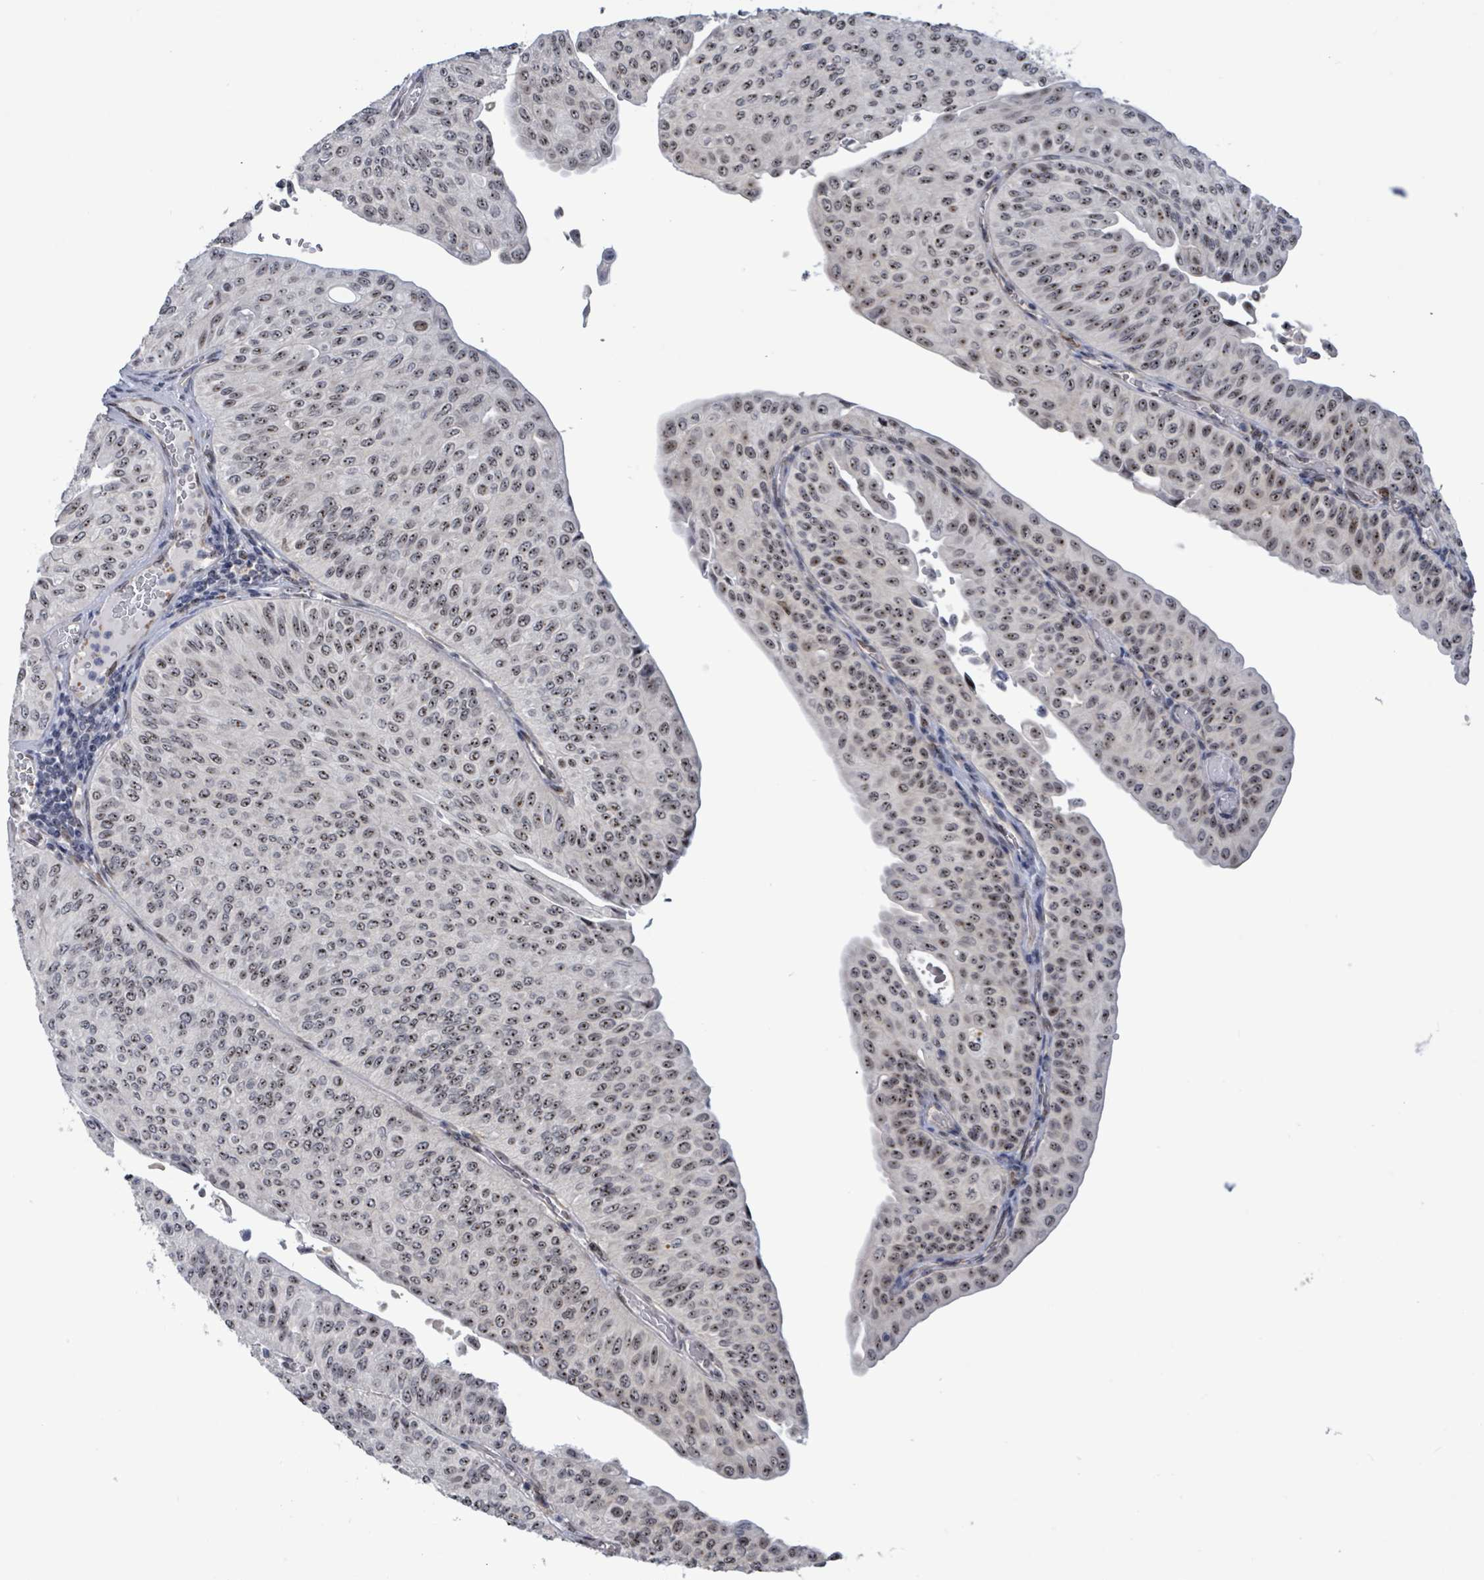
{"staining": {"intensity": "moderate", "quantity": "25%-75%", "location": "nuclear"}, "tissue": "urothelial cancer", "cell_type": "Tumor cells", "image_type": "cancer", "snomed": [{"axis": "morphology", "description": "Urothelial carcinoma, NOS"}, {"axis": "topography", "description": "Urinary bladder"}], "caption": "Urothelial cancer stained with a brown dye reveals moderate nuclear positive expression in about 25%-75% of tumor cells.", "gene": "RRN3", "patient": {"sex": "male", "age": 59}}